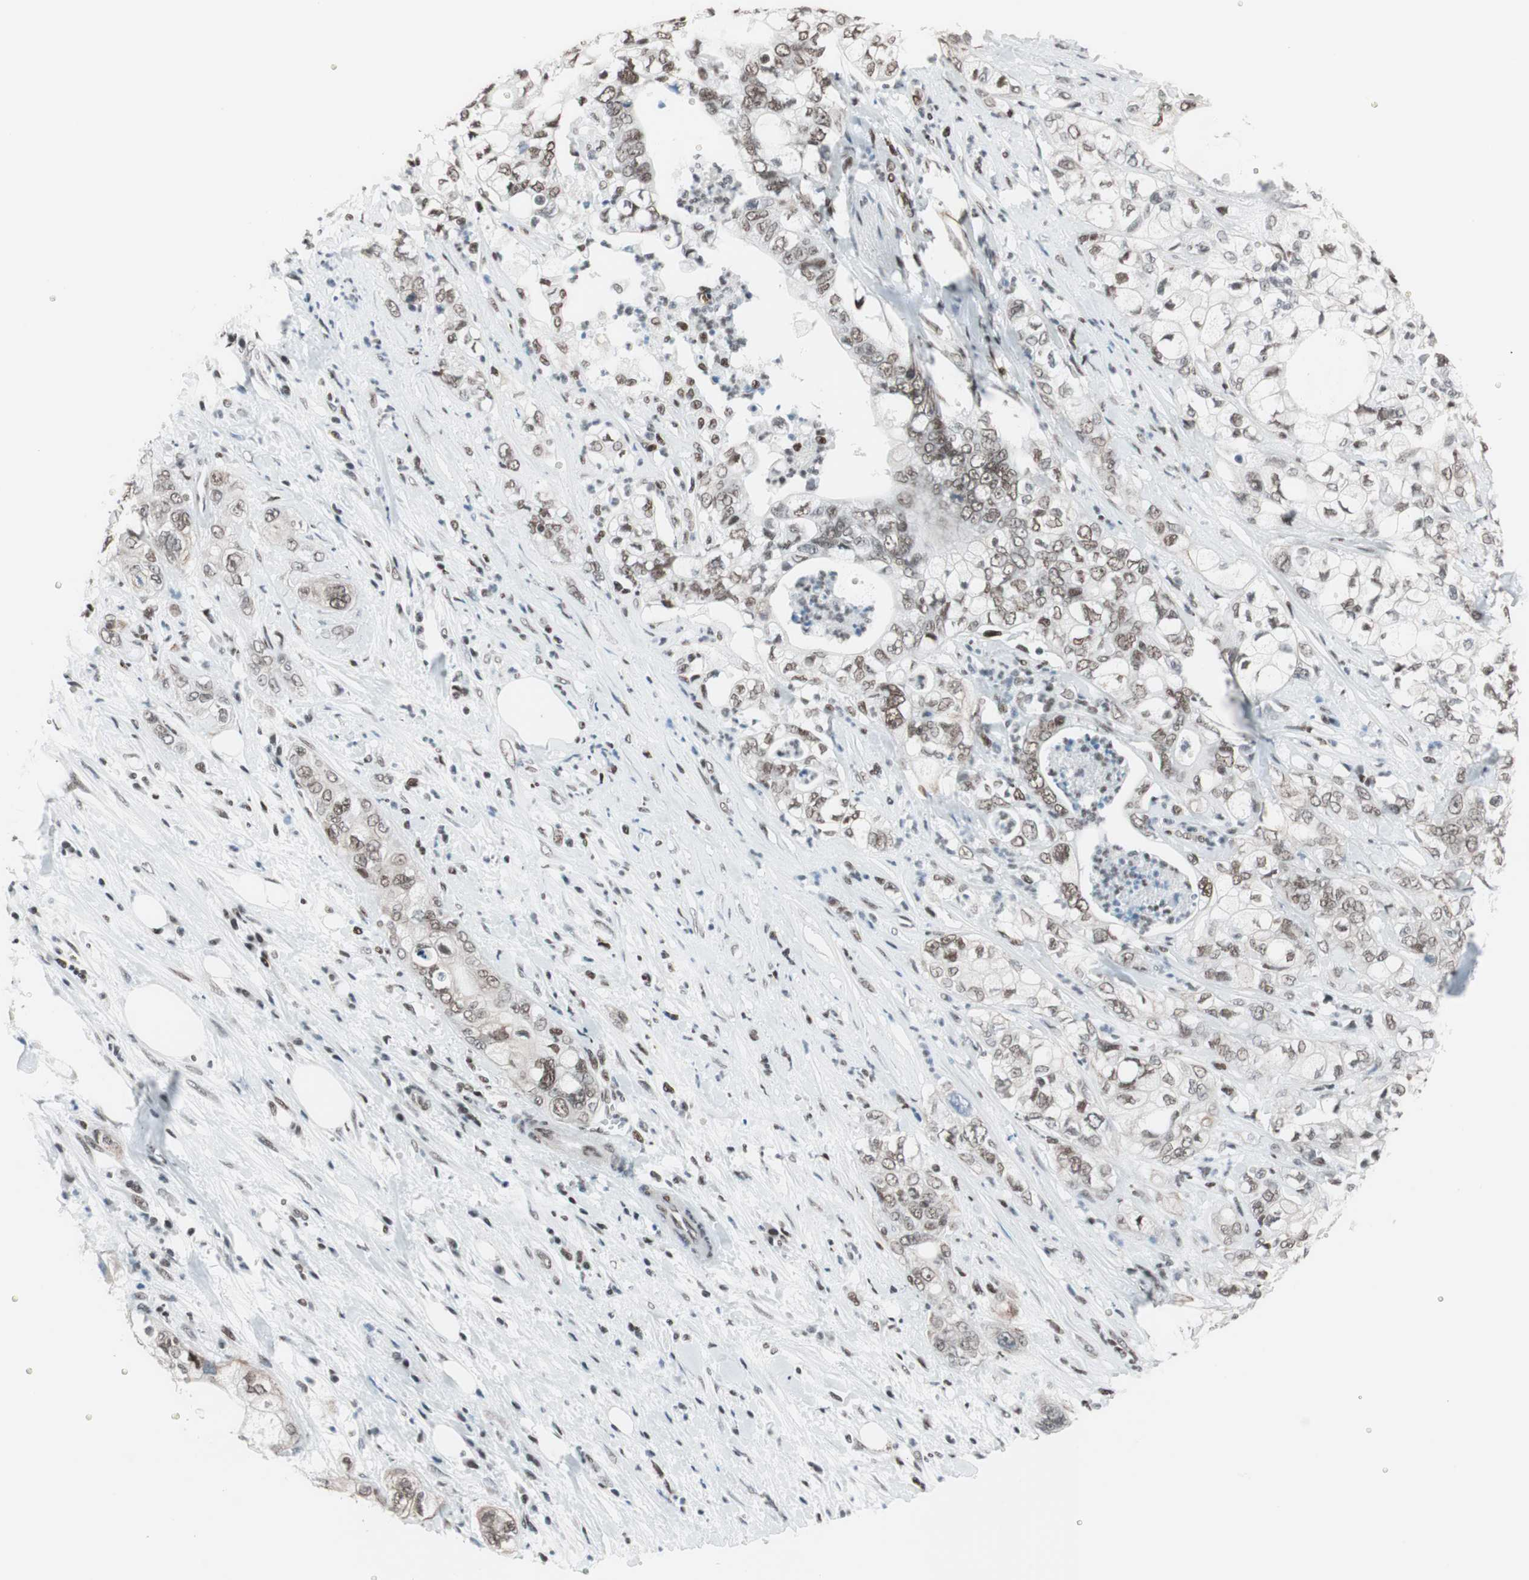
{"staining": {"intensity": "moderate", "quantity": "25%-75%", "location": "nuclear"}, "tissue": "pancreatic cancer", "cell_type": "Tumor cells", "image_type": "cancer", "snomed": [{"axis": "morphology", "description": "Adenocarcinoma, NOS"}, {"axis": "topography", "description": "Pancreas"}], "caption": "Tumor cells exhibit medium levels of moderate nuclear expression in about 25%-75% of cells in adenocarcinoma (pancreatic).", "gene": "ARID1A", "patient": {"sex": "male", "age": 70}}